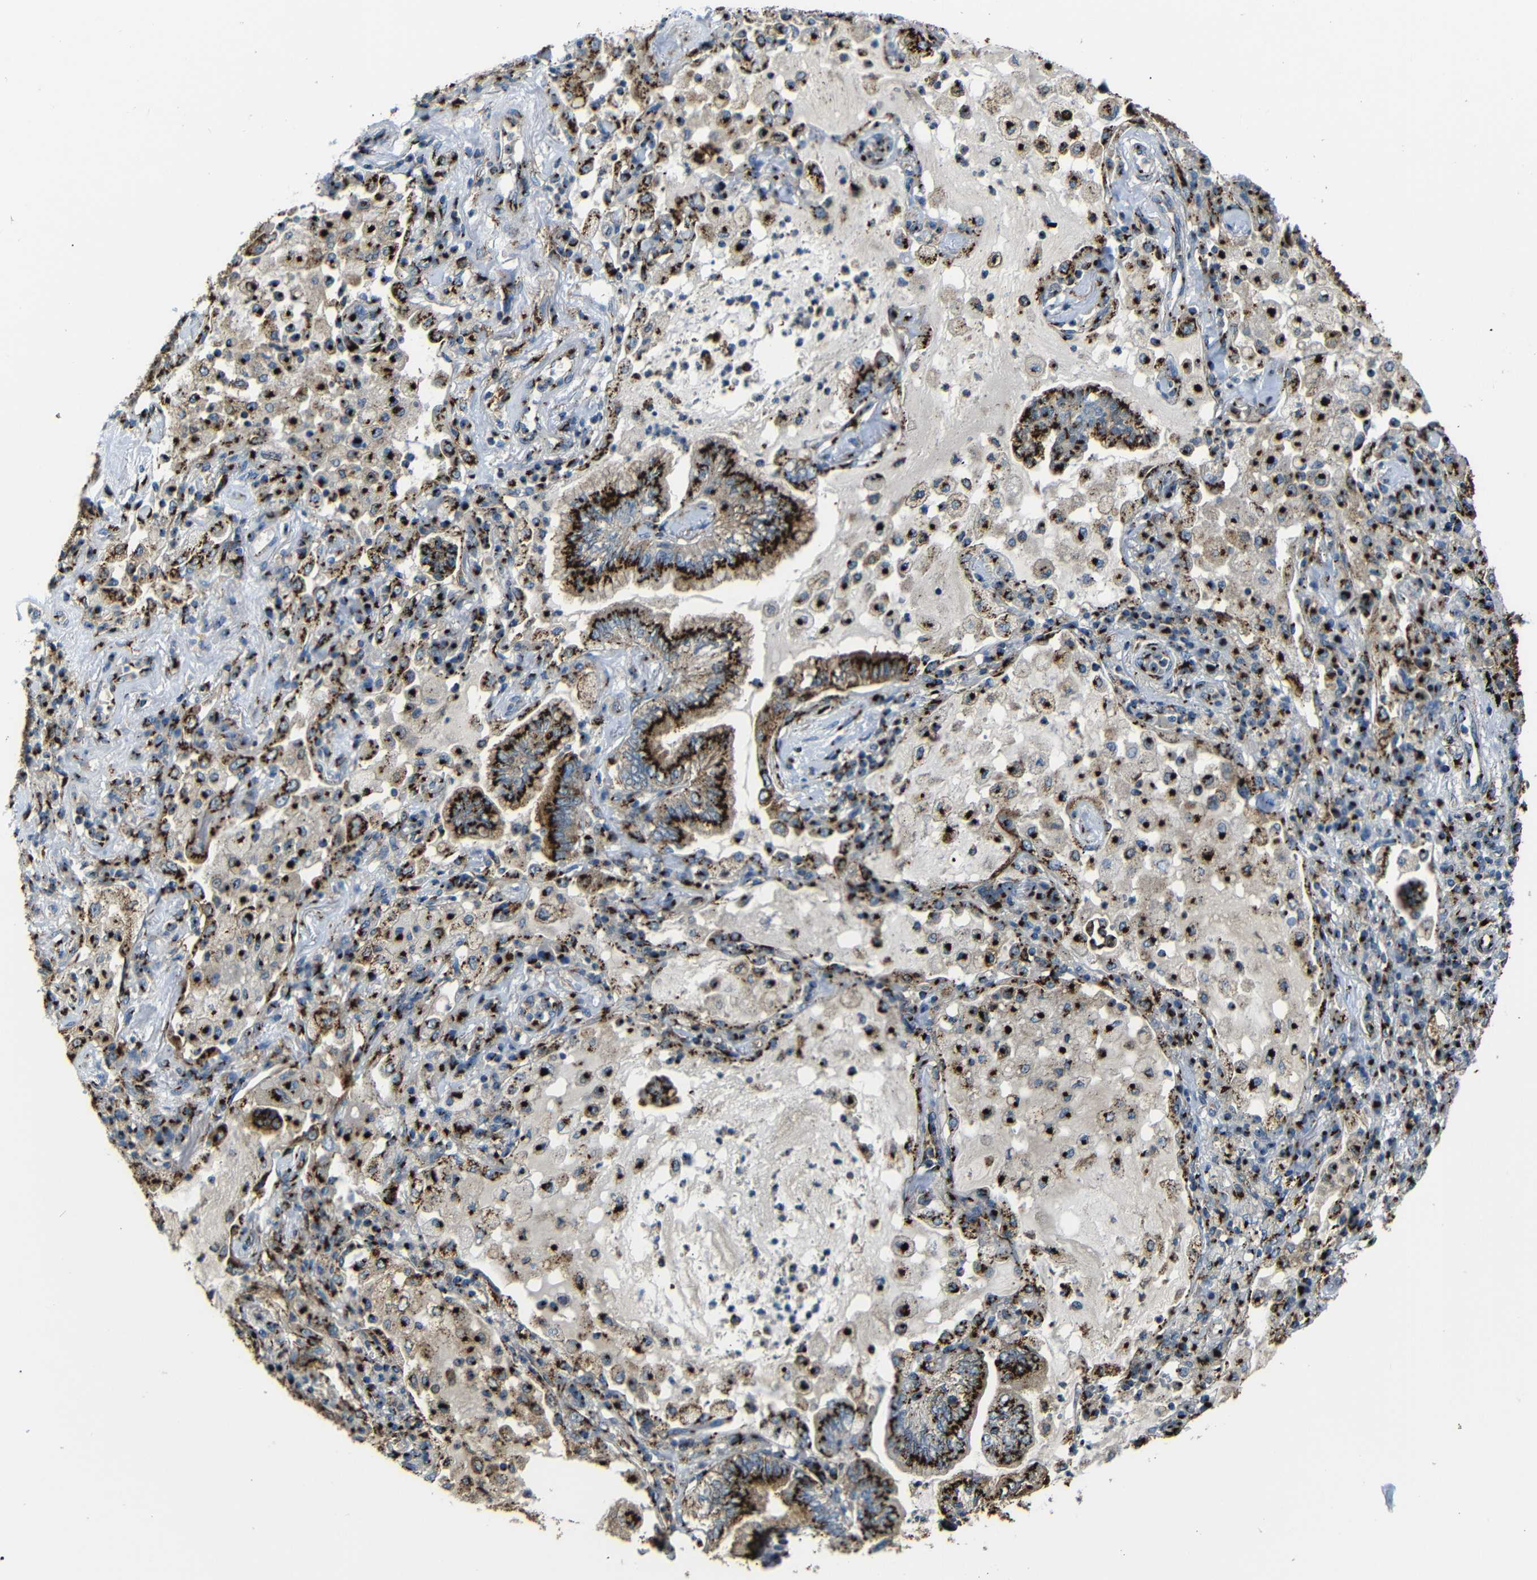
{"staining": {"intensity": "strong", "quantity": ">75%", "location": "cytoplasmic/membranous"}, "tissue": "lung cancer", "cell_type": "Tumor cells", "image_type": "cancer", "snomed": [{"axis": "morphology", "description": "Normal tissue, NOS"}, {"axis": "morphology", "description": "Adenocarcinoma, NOS"}, {"axis": "topography", "description": "Bronchus"}, {"axis": "topography", "description": "Lung"}], "caption": "High-magnification brightfield microscopy of lung cancer stained with DAB (brown) and counterstained with hematoxylin (blue). tumor cells exhibit strong cytoplasmic/membranous expression is appreciated in approximately>75% of cells.", "gene": "TGOLN2", "patient": {"sex": "female", "age": 70}}